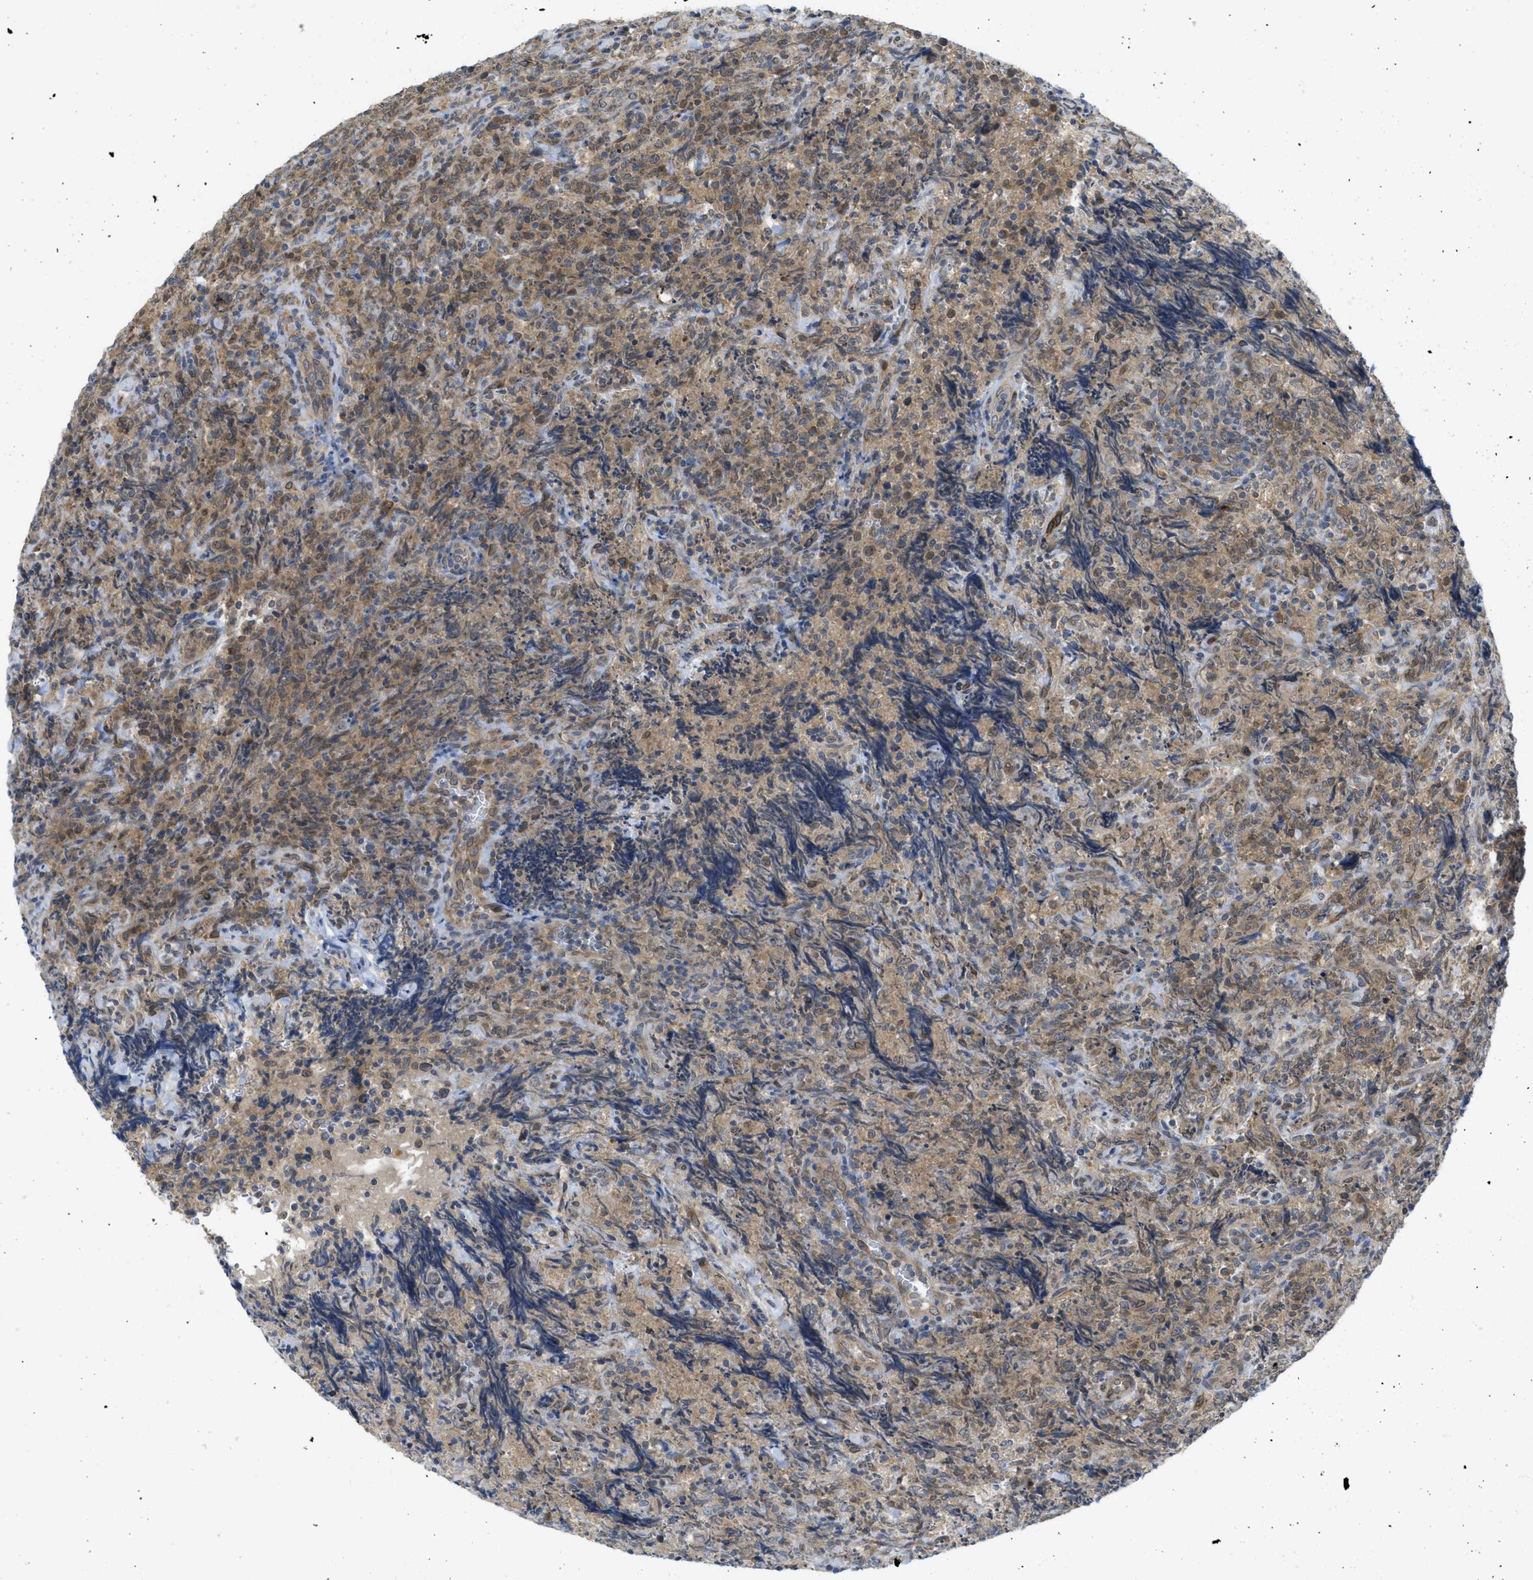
{"staining": {"intensity": "moderate", "quantity": ">75%", "location": "cytoplasmic/membranous"}, "tissue": "lymphoma", "cell_type": "Tumor cells", "image_type": "cancer", "snomed": [{"axis": "morphology", "description": "Malignant lymphoma, non-Hodgkin's type, High grade"}, {"axis": "topography", "description": "Tonsil"}], "caption": "This is an image of immunohistochemistry staining of high-grade malignant lymphoma, non-Hodgkin's type, which shows moderate positivity in the cytoplasmic/membranous of tumor cells.", "gene": "EIF2AK3", "patient": {"sex": "female", "age": 36}}